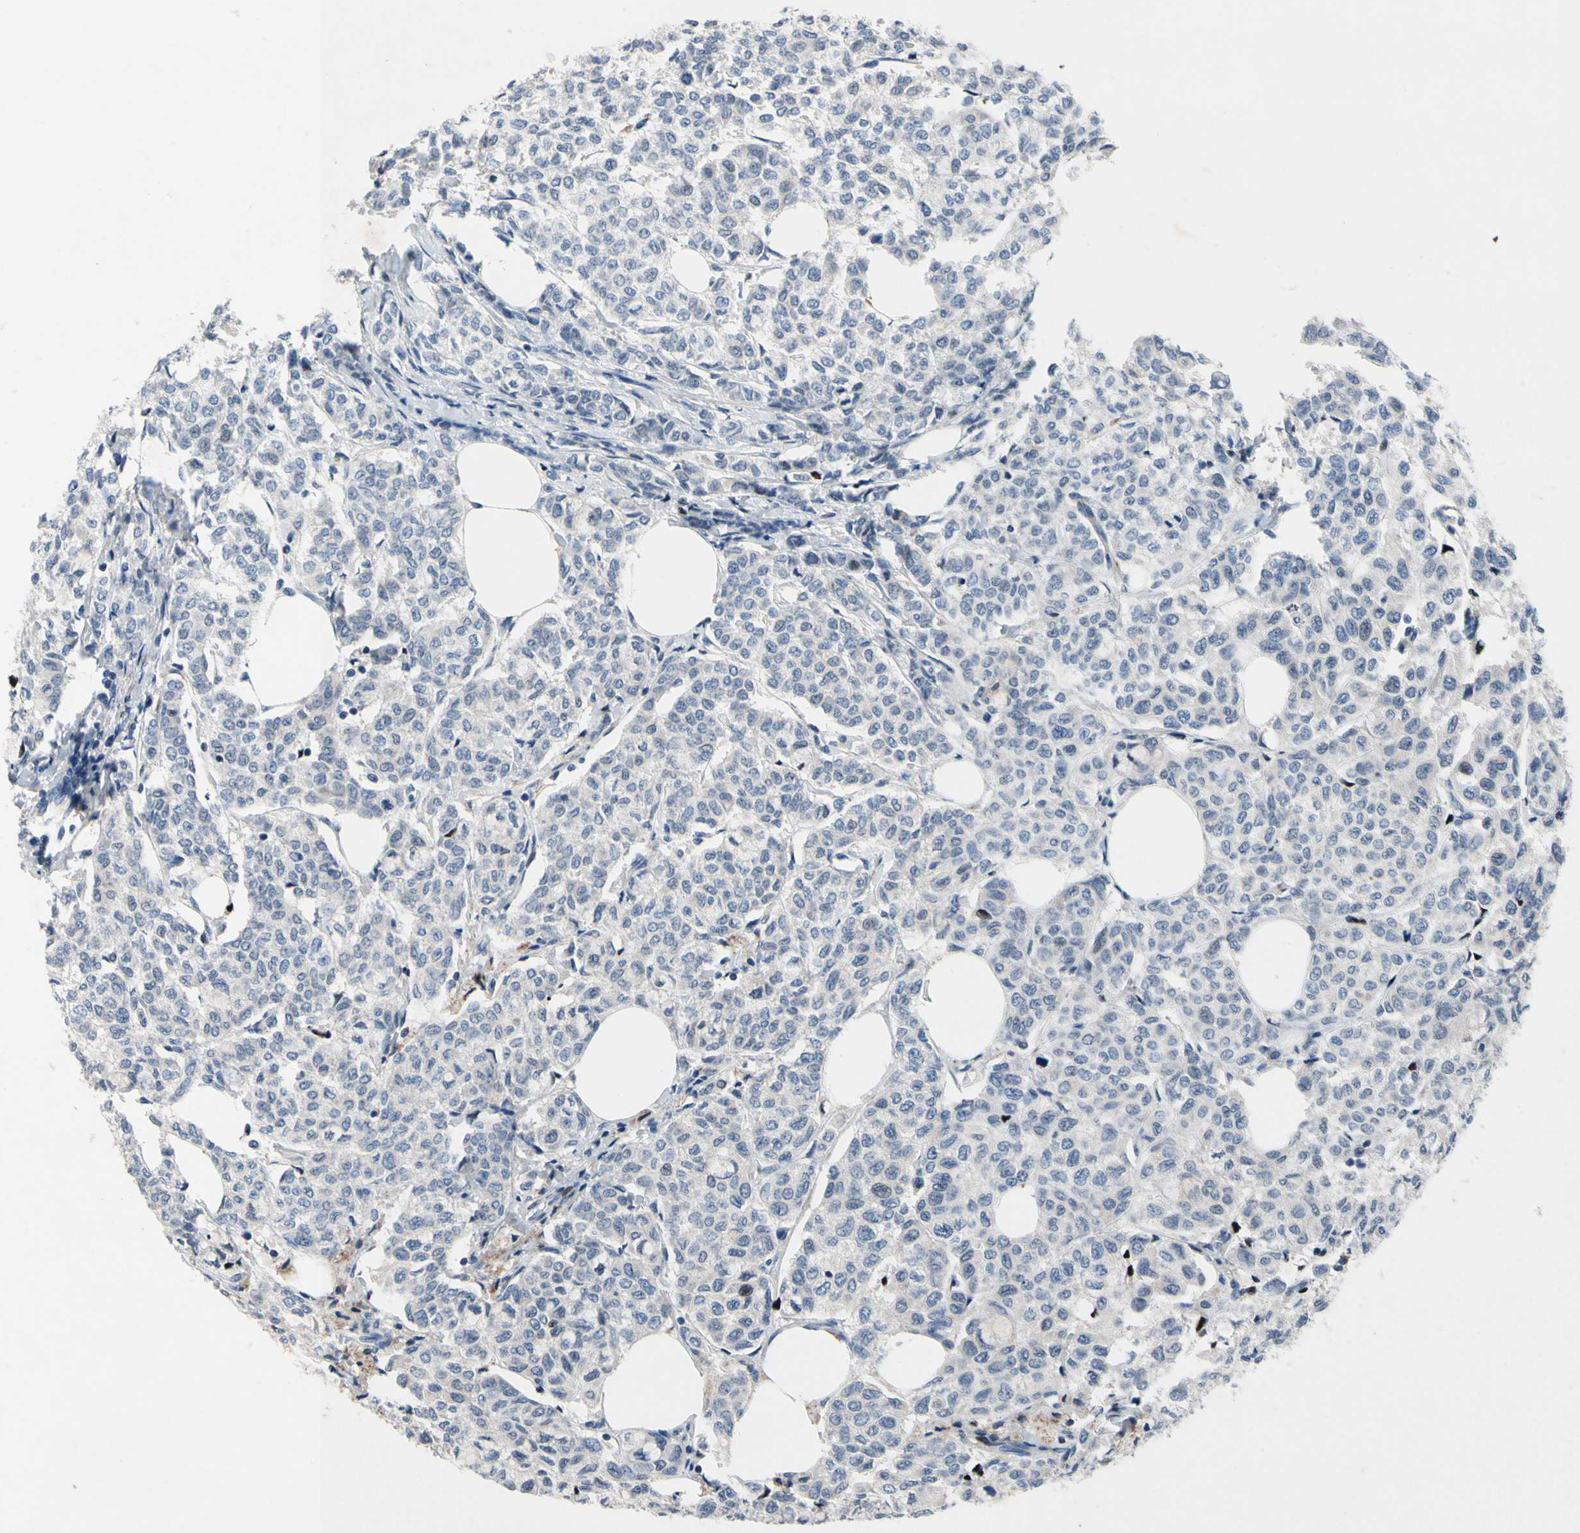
{"staining": {"intensity": "negative", "quantity": "none", "location": "none"}, "tissue": "breast cancer", "cell_type": "Tumor cells", "image_type": "cancer", "snomed": [{"axis": "morphology", "description": "Lobular carcinoma"}, {"axis": "topography", "description": "Breast"}], "caption": "DAB (3,3'-diaminobenzidine) immunohistochemical staining of human breast cancer reveals no significant expression in tumor cells.", "gene": "MUTYH", "patient": {"sex": "female", "age": 60}}